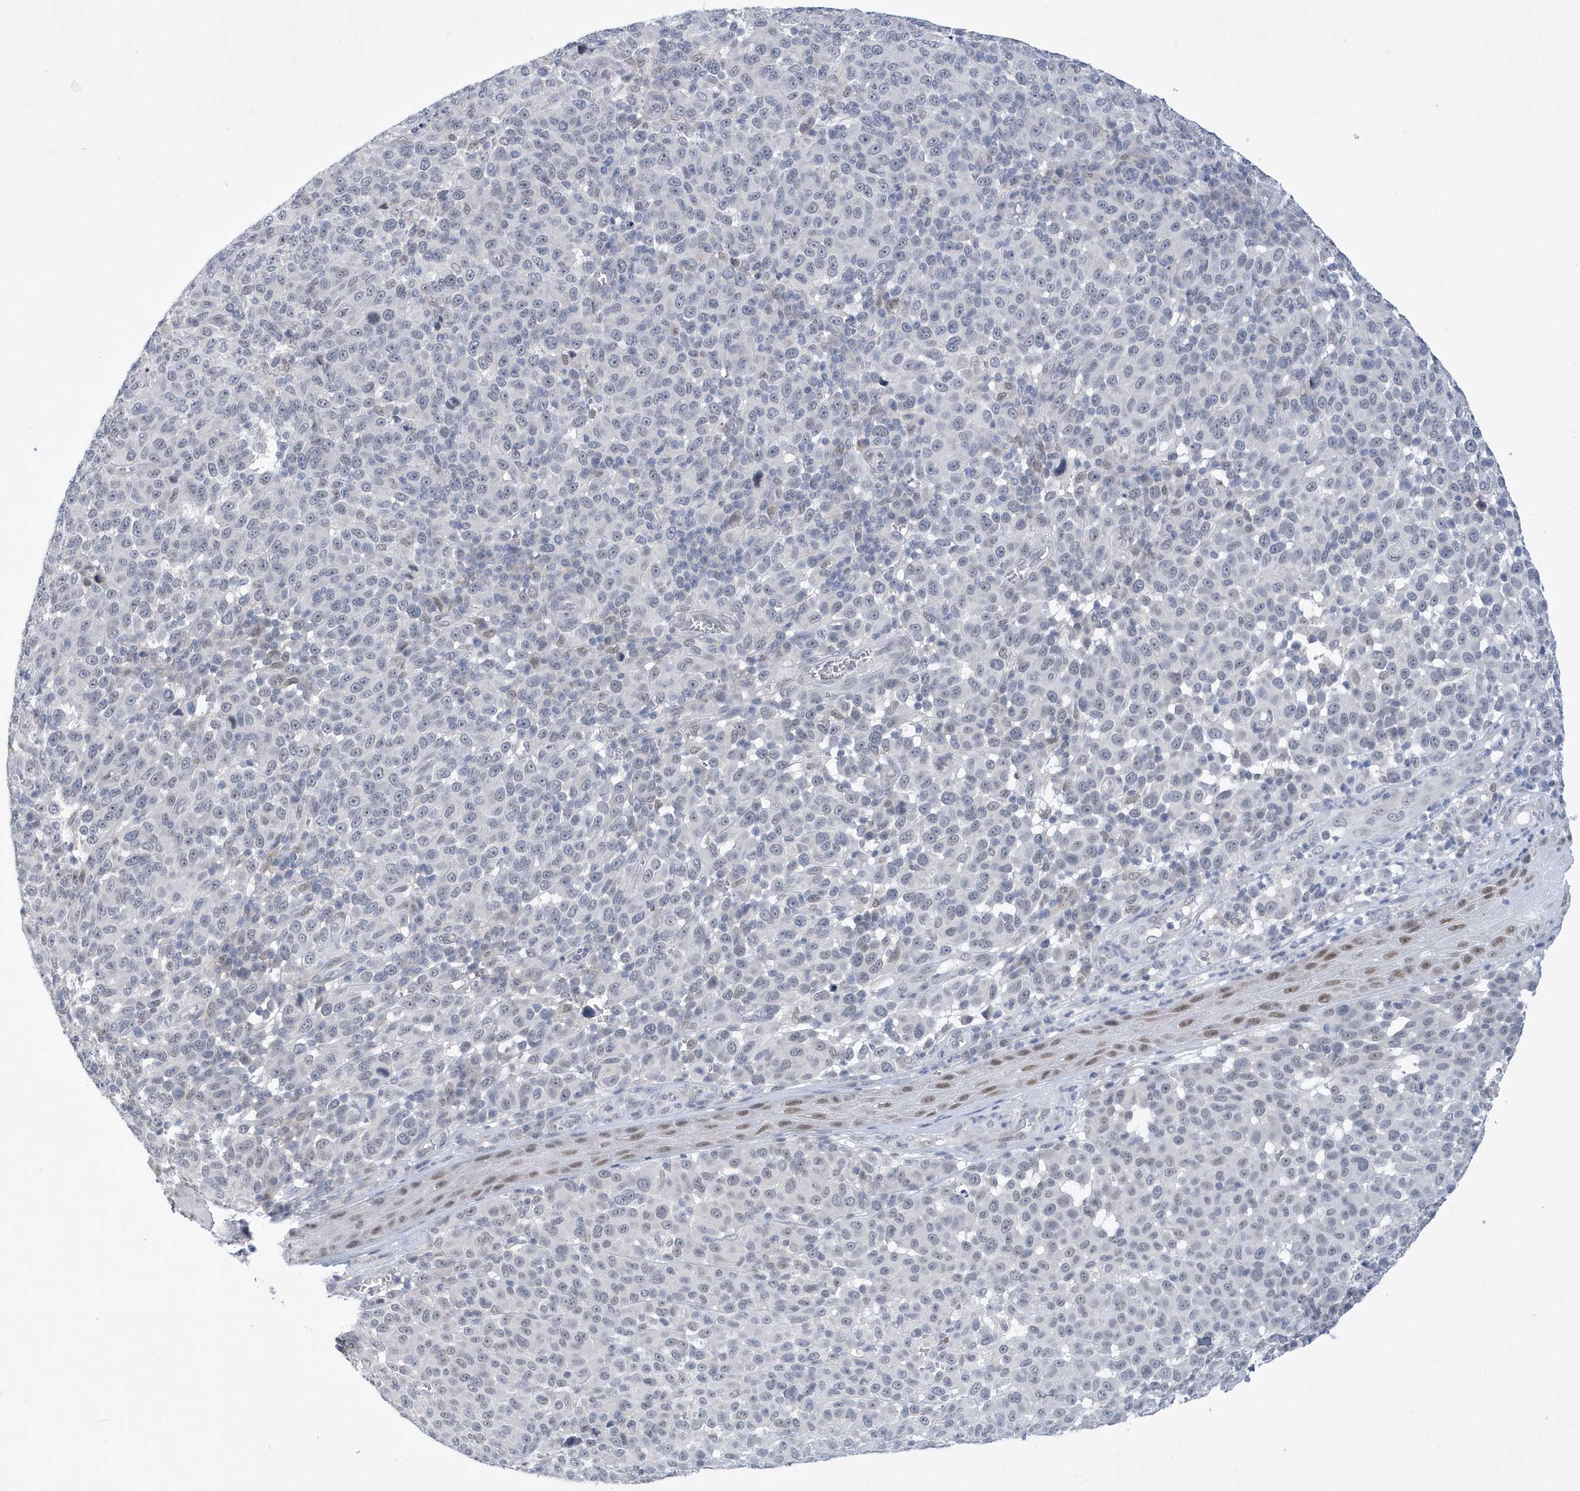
{"staining": {"intensity": "negative", "quantity": "none", "location": "none"}, "tissue": "melanoma", "cell_type": "Tumor cells", "image_type": "cancer", "snomed": [{"axis": "morphology", "description": "Malignant melanoma, NOS"}, {"axis": "topography", "description": "Skin"}], "caption": "Image shows no protein positivity in tumor cells of malignant melanoma tissue.", "gene": "SRGAP3", "patient": {"sex": "male", "age": 49}}